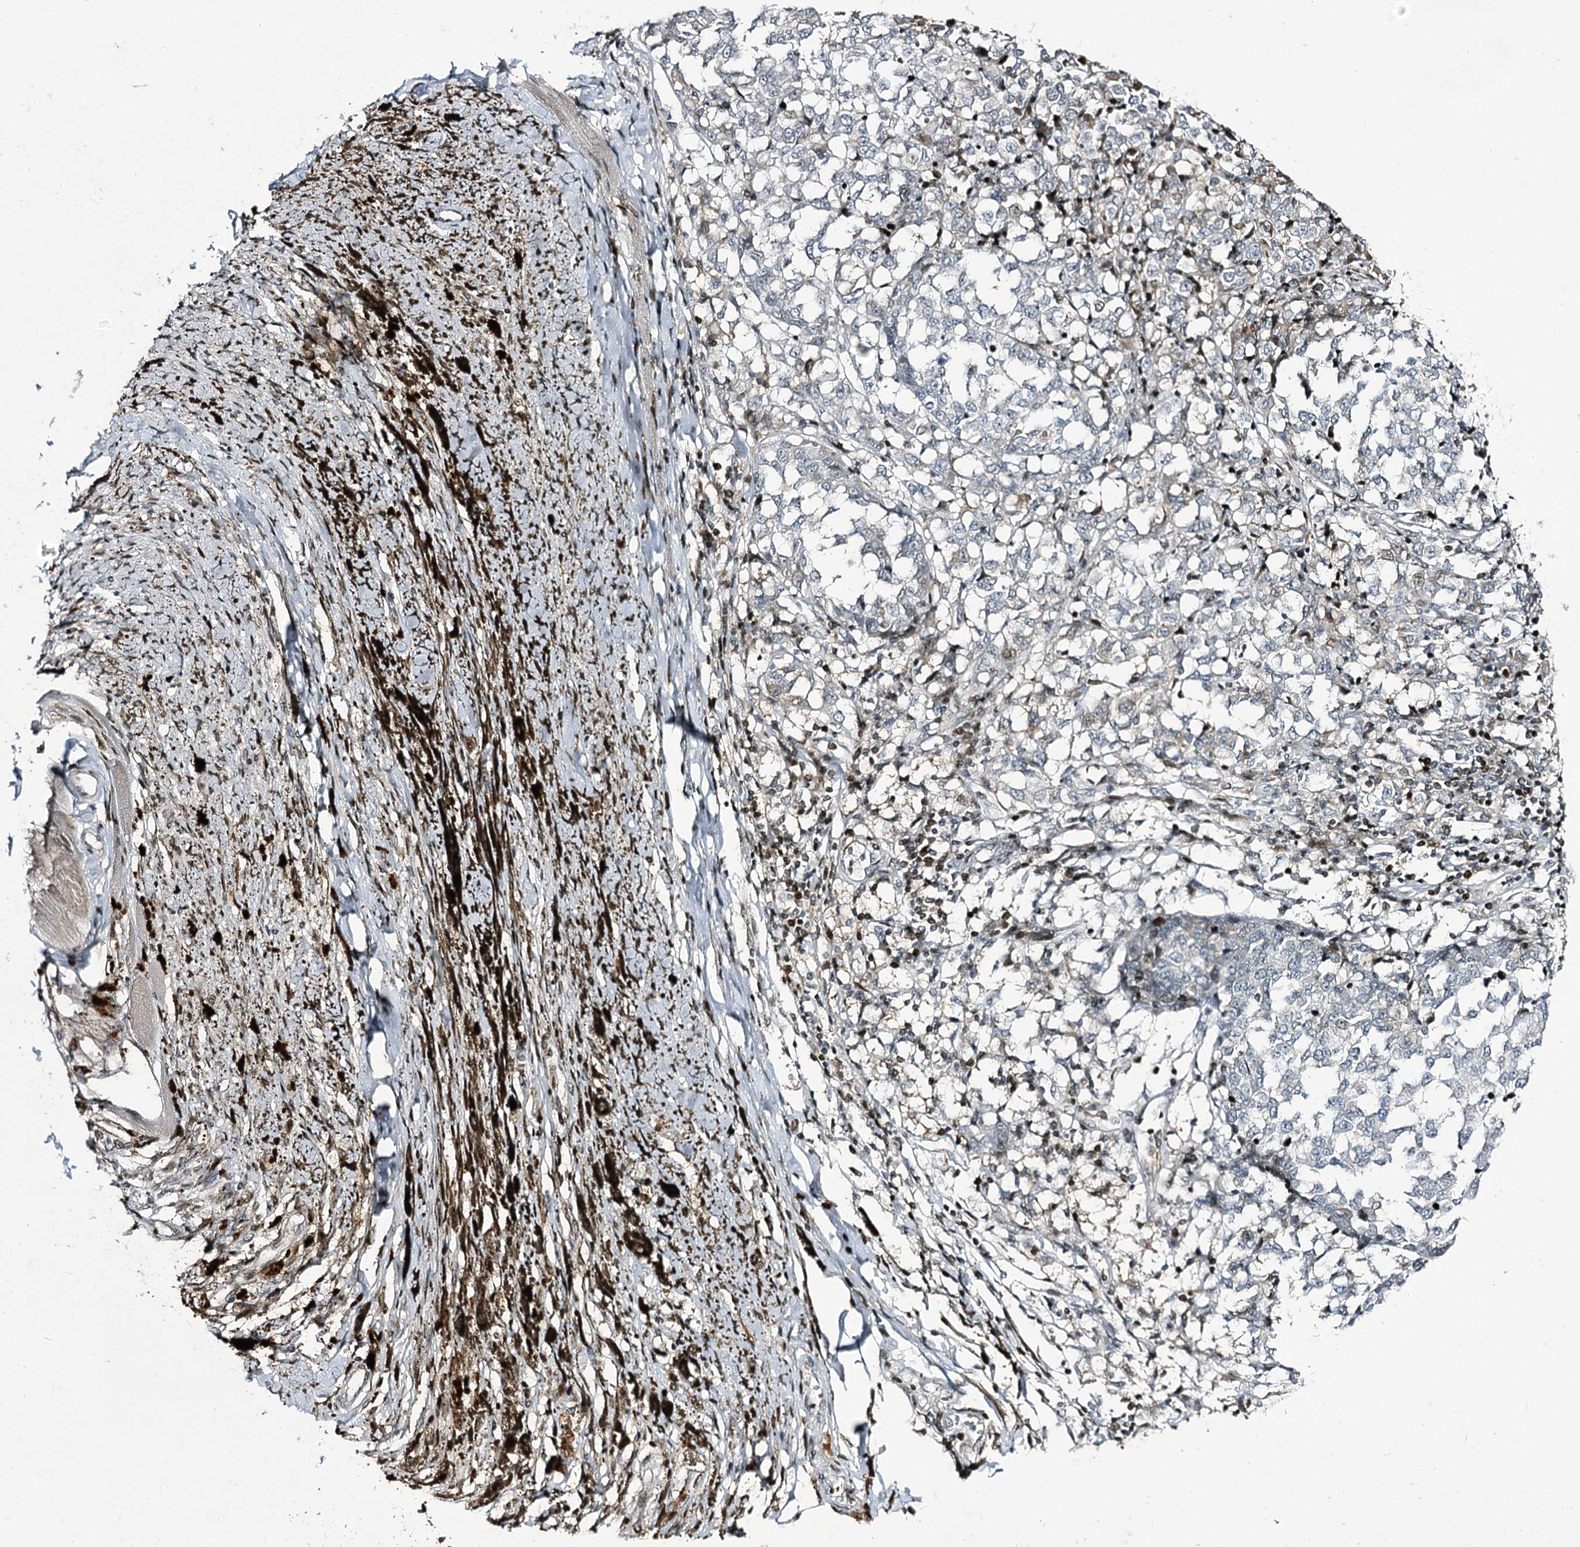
{"staining": {"intensity": "negative", "quantity": "none", "location": "none"}, "tissue": "melanoma", "cell_type": "Tumor cells", "image_type": "cancer", "snomed": [{"axis": "morphology", "description": "Malignant melanoma, NOS"}, {"axis": "topography", "description": "Skin"}], "caption": "DAB (3,3'-diaminobenzidine) immunohistochemical staining of melanoma demonstrates no significant staining in tumor cells.", "gene": "ITFG2", "patient": {"sex": "female", "age": 72}}